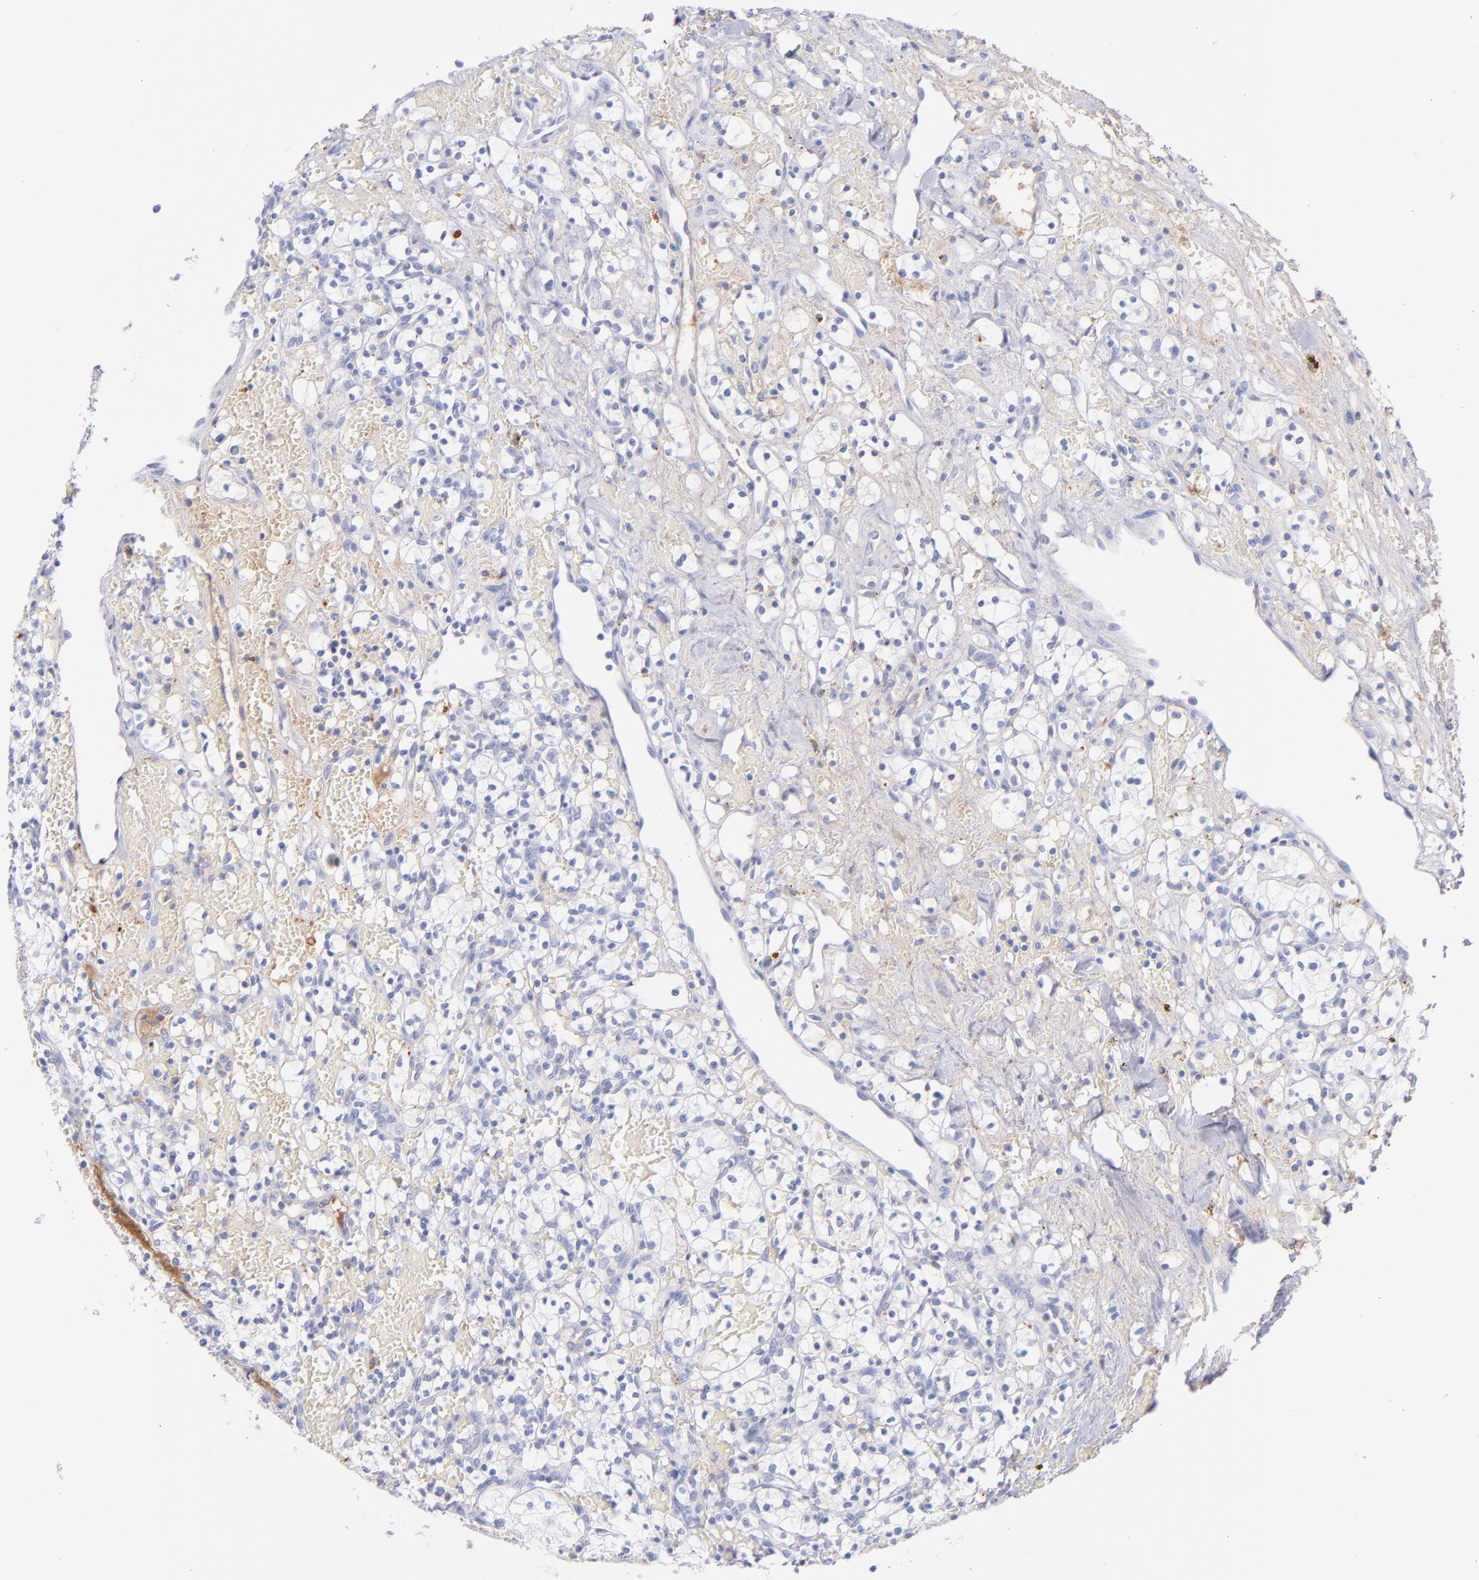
{"staining": {"intensity": "negative", "quantity": "none", "location": "none"}, "tissue": "renal cancer", "cell_type": "Tumor cells", "image_type": "cancer", "snomed": [{"axis": "morphology", "description": "Adenocarcinoma, NOS"}, {"axis": "topography", "description": "Kidney"}], "caption": "Immunohistochemistry (IHC) of human renal cancer demonstrates no staining in tumor cells. (DAB (3,3'-diaminobenzidine) IHC, high magnification).", "gene": "HP", "patient": {"sex": "female", "age": 60}}